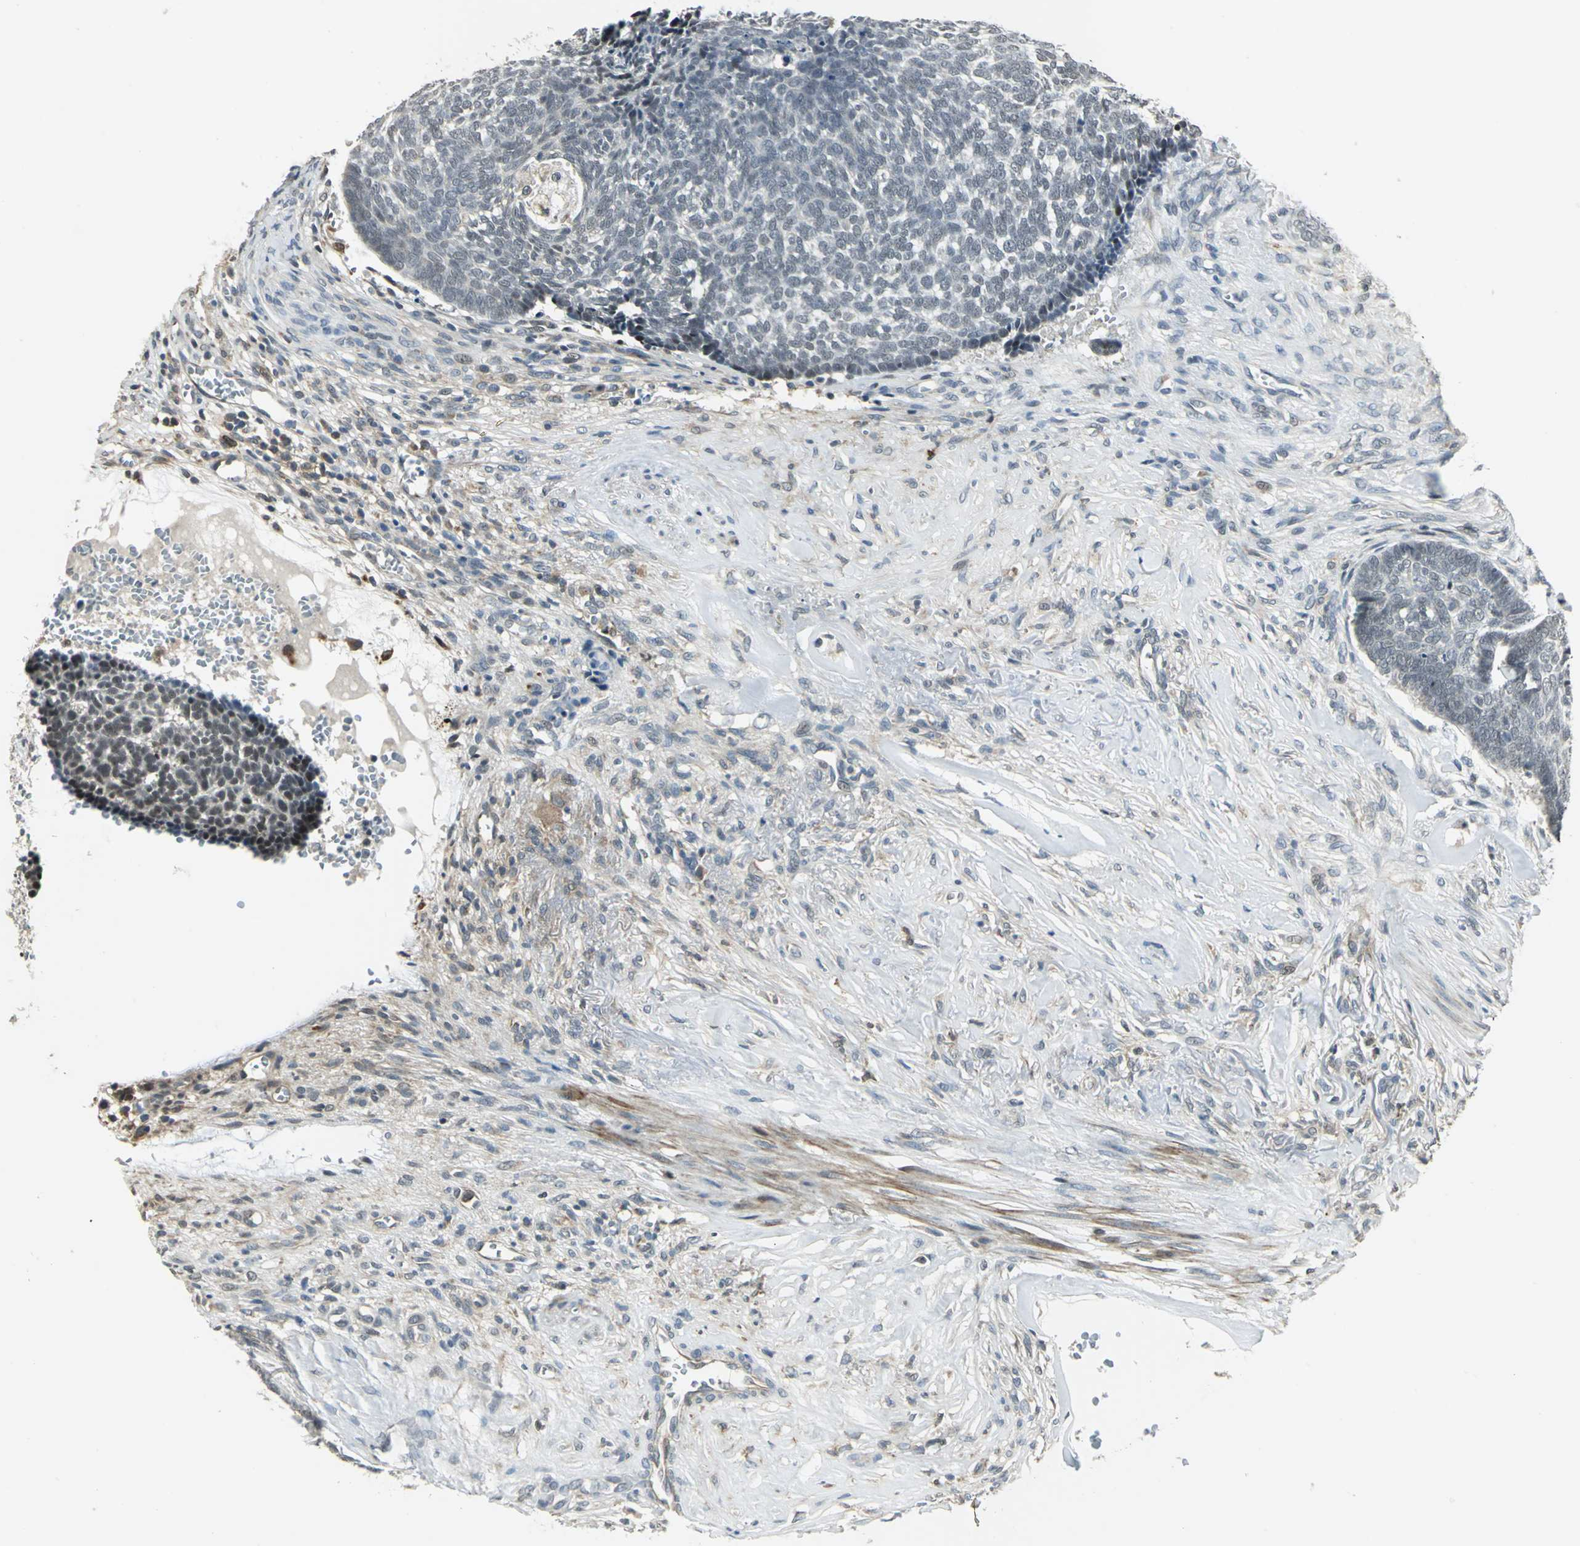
{"staining": {"intensity": "negative", "quantity": "none", "location": "none"}, "tissue": "skin cancer", "cell_type": "Tumor cells", "image_type": "cancer", "snomed": [{"axis": "morphology", "description": "Basal cell carcinoma"}, {"axis": "topography", "description": "Skin"}], "caption": "A high-resolution image shows immunohistochemistry staining of basal cell carcinoma (skin), which shows no significant expression in tumor cells.", "gene": "PLAGL2", "patient": {"sex": "male", "age": 84}}